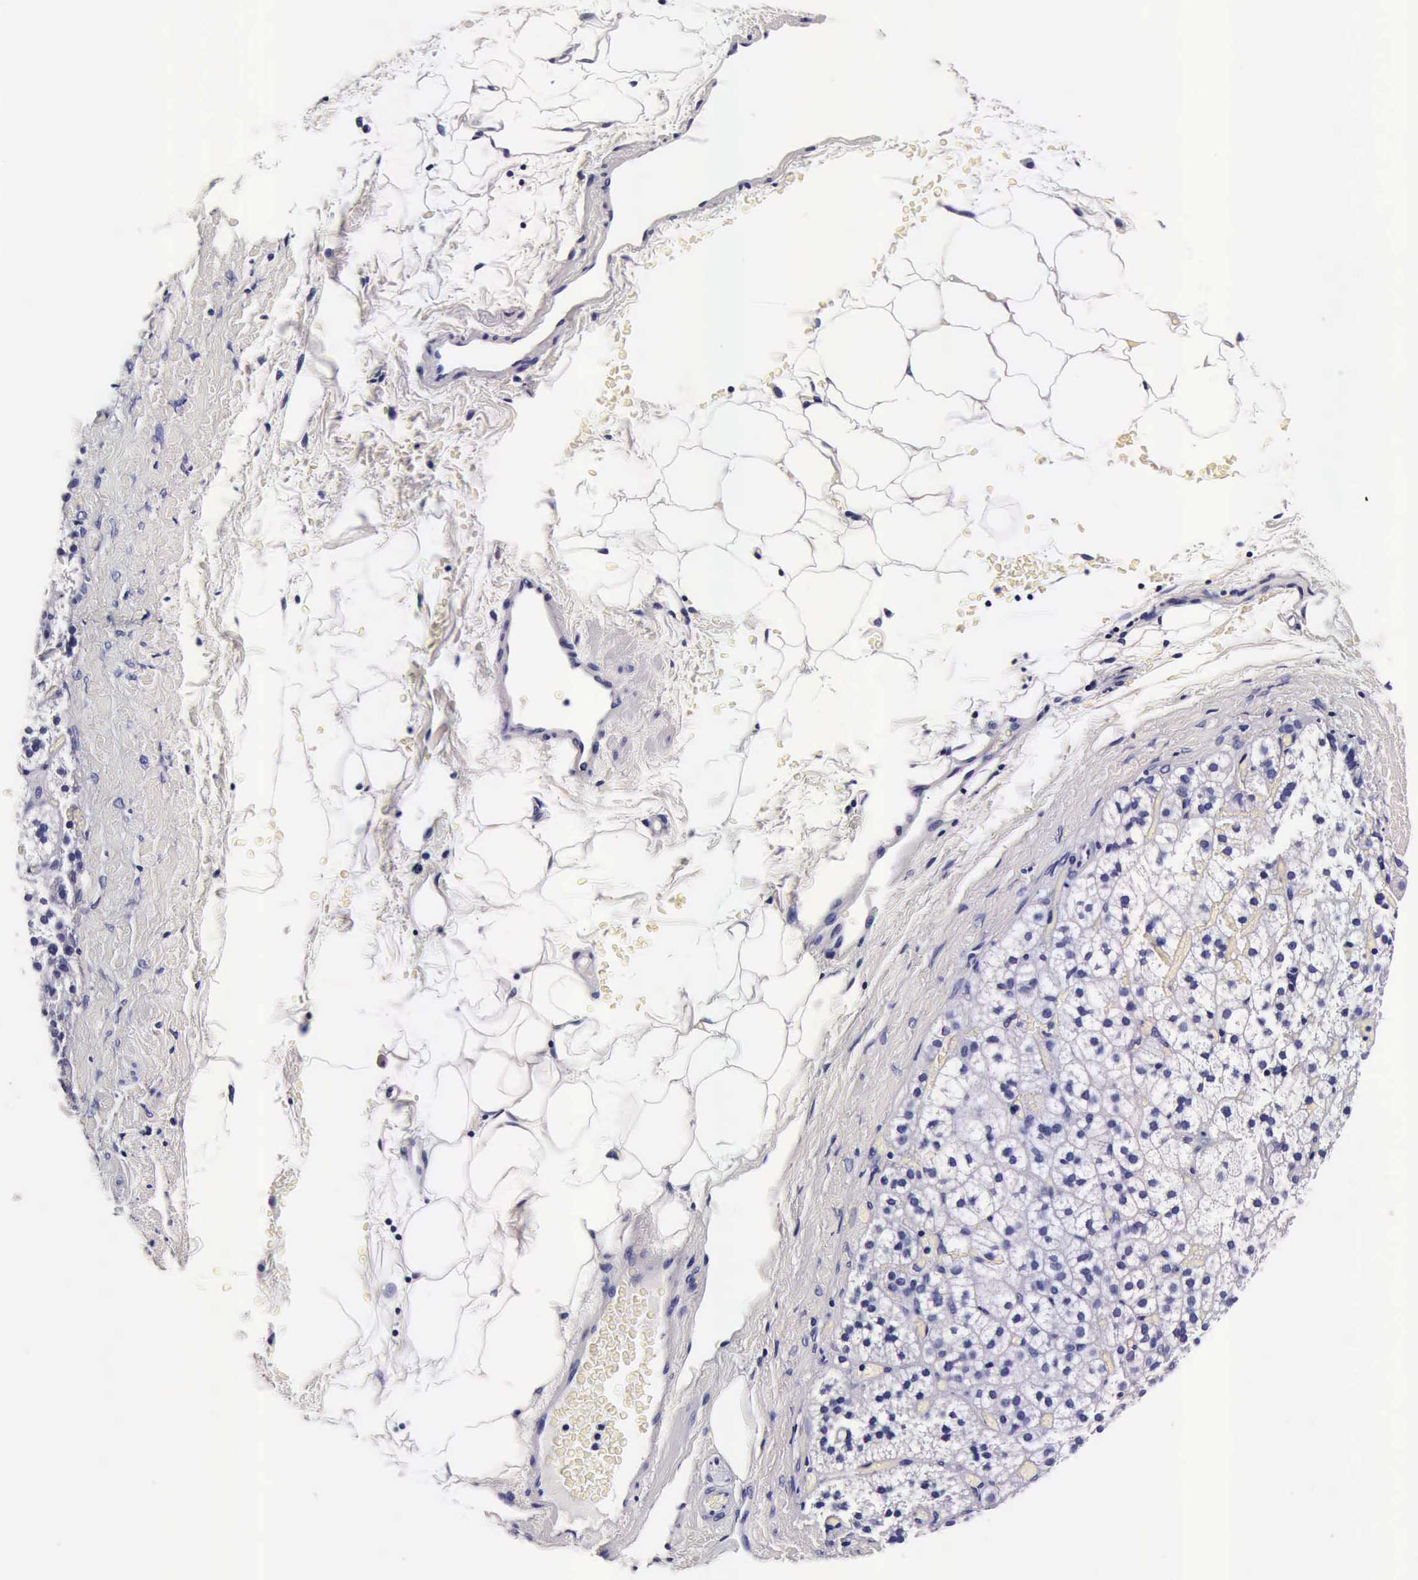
{"staining": {"intensity": "negative", "quantity": "none", "location": "none"}, "tissue": "adrenal gland", "cell_type": "Glandular cells", "image_type": "normal", "snomed": [{"axis": "morphology", "description": "Normal tissue, NOS"}, {"axis": "topography", "description": "Adrenal gland"}], "caption": "High magnification brightfield microscopy of unremarkable adrenal gland stained with DAB (brown) and counterstained with hematoxylin (blue): glandular cells show no significant expression.", "gene": "IAPP", "patient": {"sex": "male", "age": 53}}